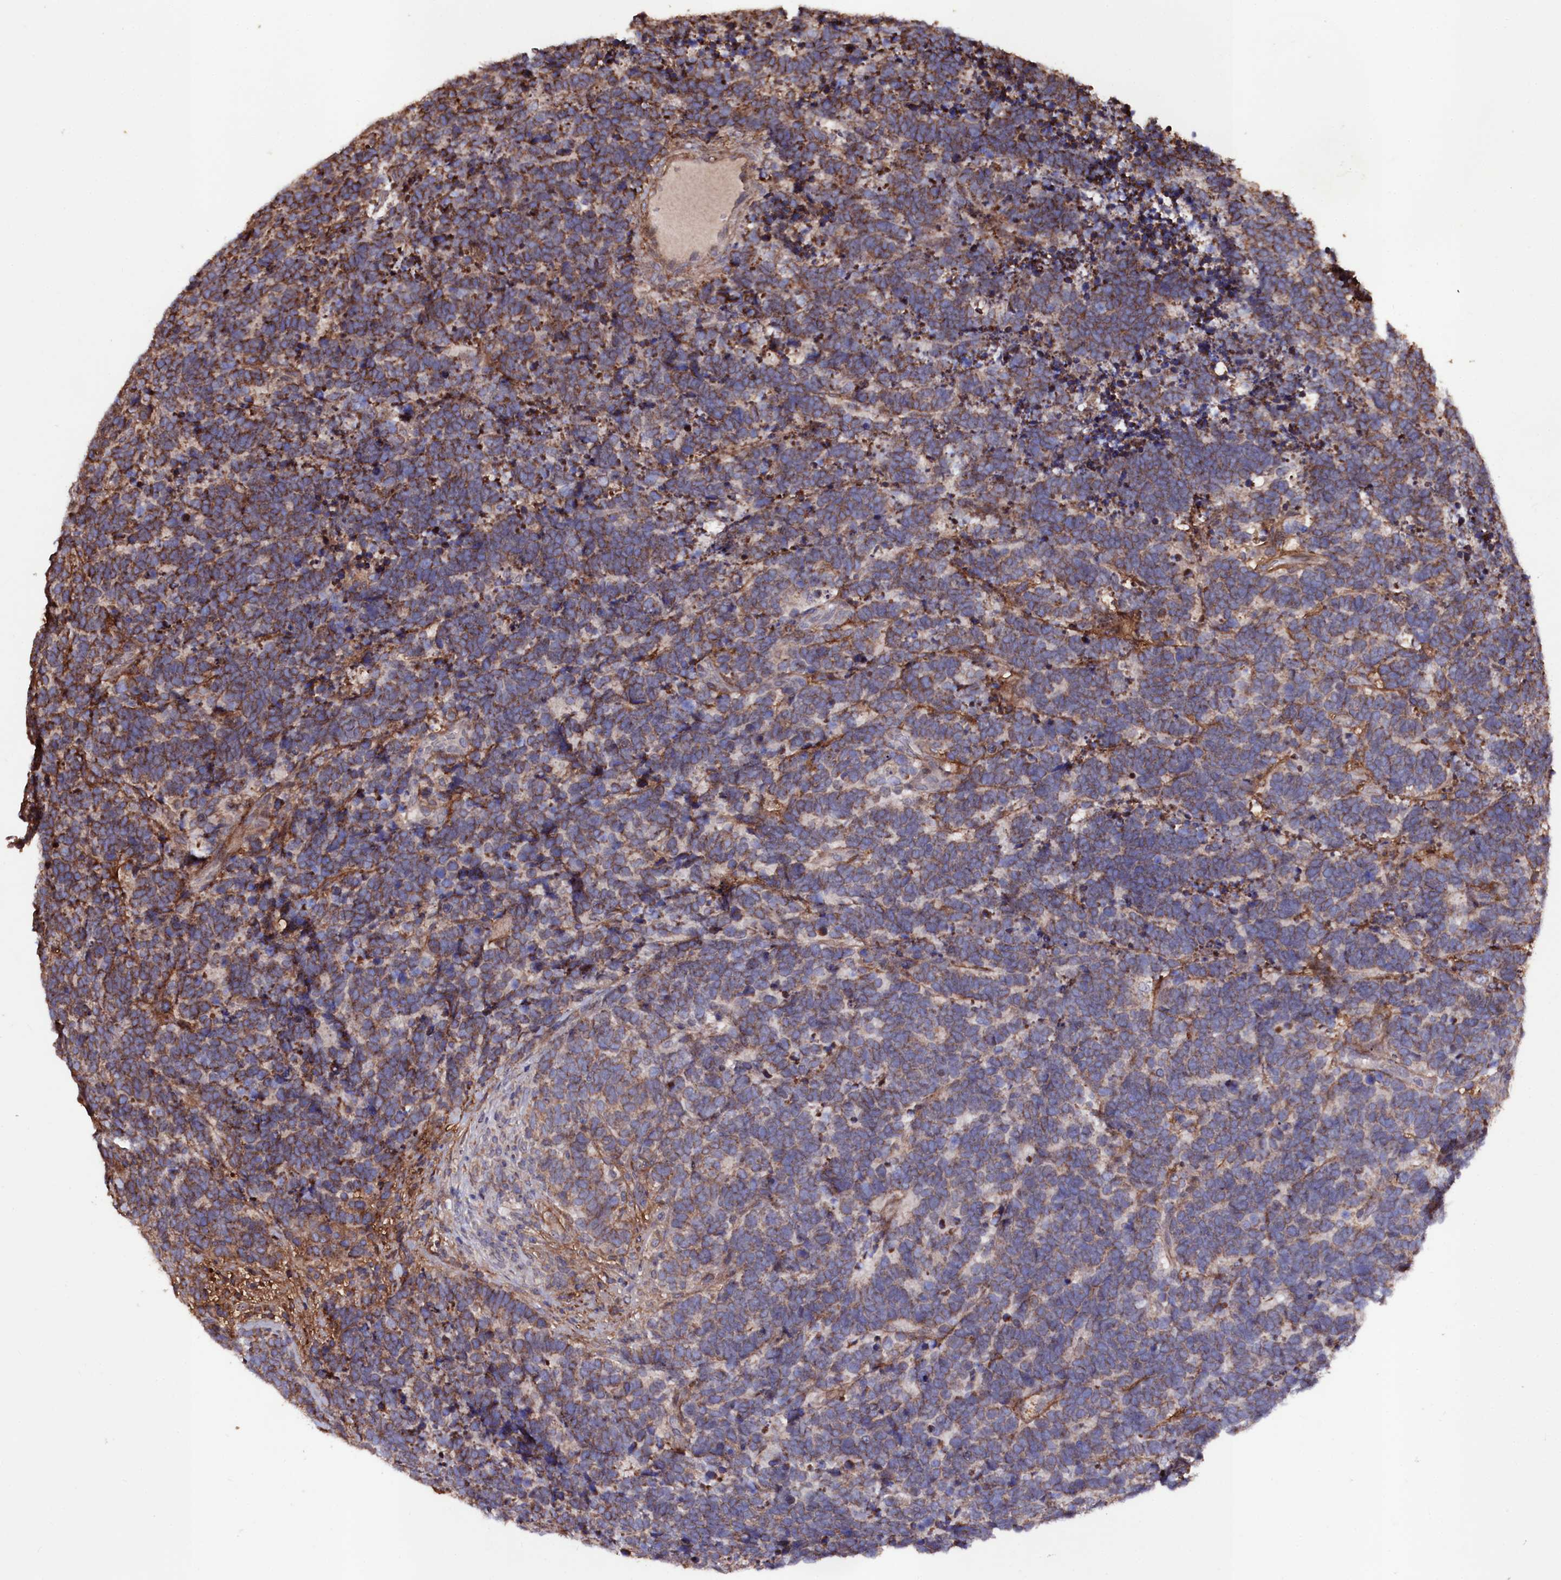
{"staining": {"intensity": "moderate", "quantity": ">75%", "location": "cytoplasmic/membranous"}, "tissue": "carcinoid", "cell_type": "Tumor cells", "image_type": "cancer", "snomed": [{"axis": "morphology", "description": "Carcinoma, NOS"}, {"axis": "morphology", "description": "Carcinoid, malignant, NOS"}, {"axis": "topography", "description": "Urinary bladder"}], "caption": "The photomicrograph displays staining of carcinoid, revealing moderate cytoplasmic/membranous protein expression (brown color) within tumor cells.", "gene": "MYO1H", "patient": {"sex": "male", "age": 57}}